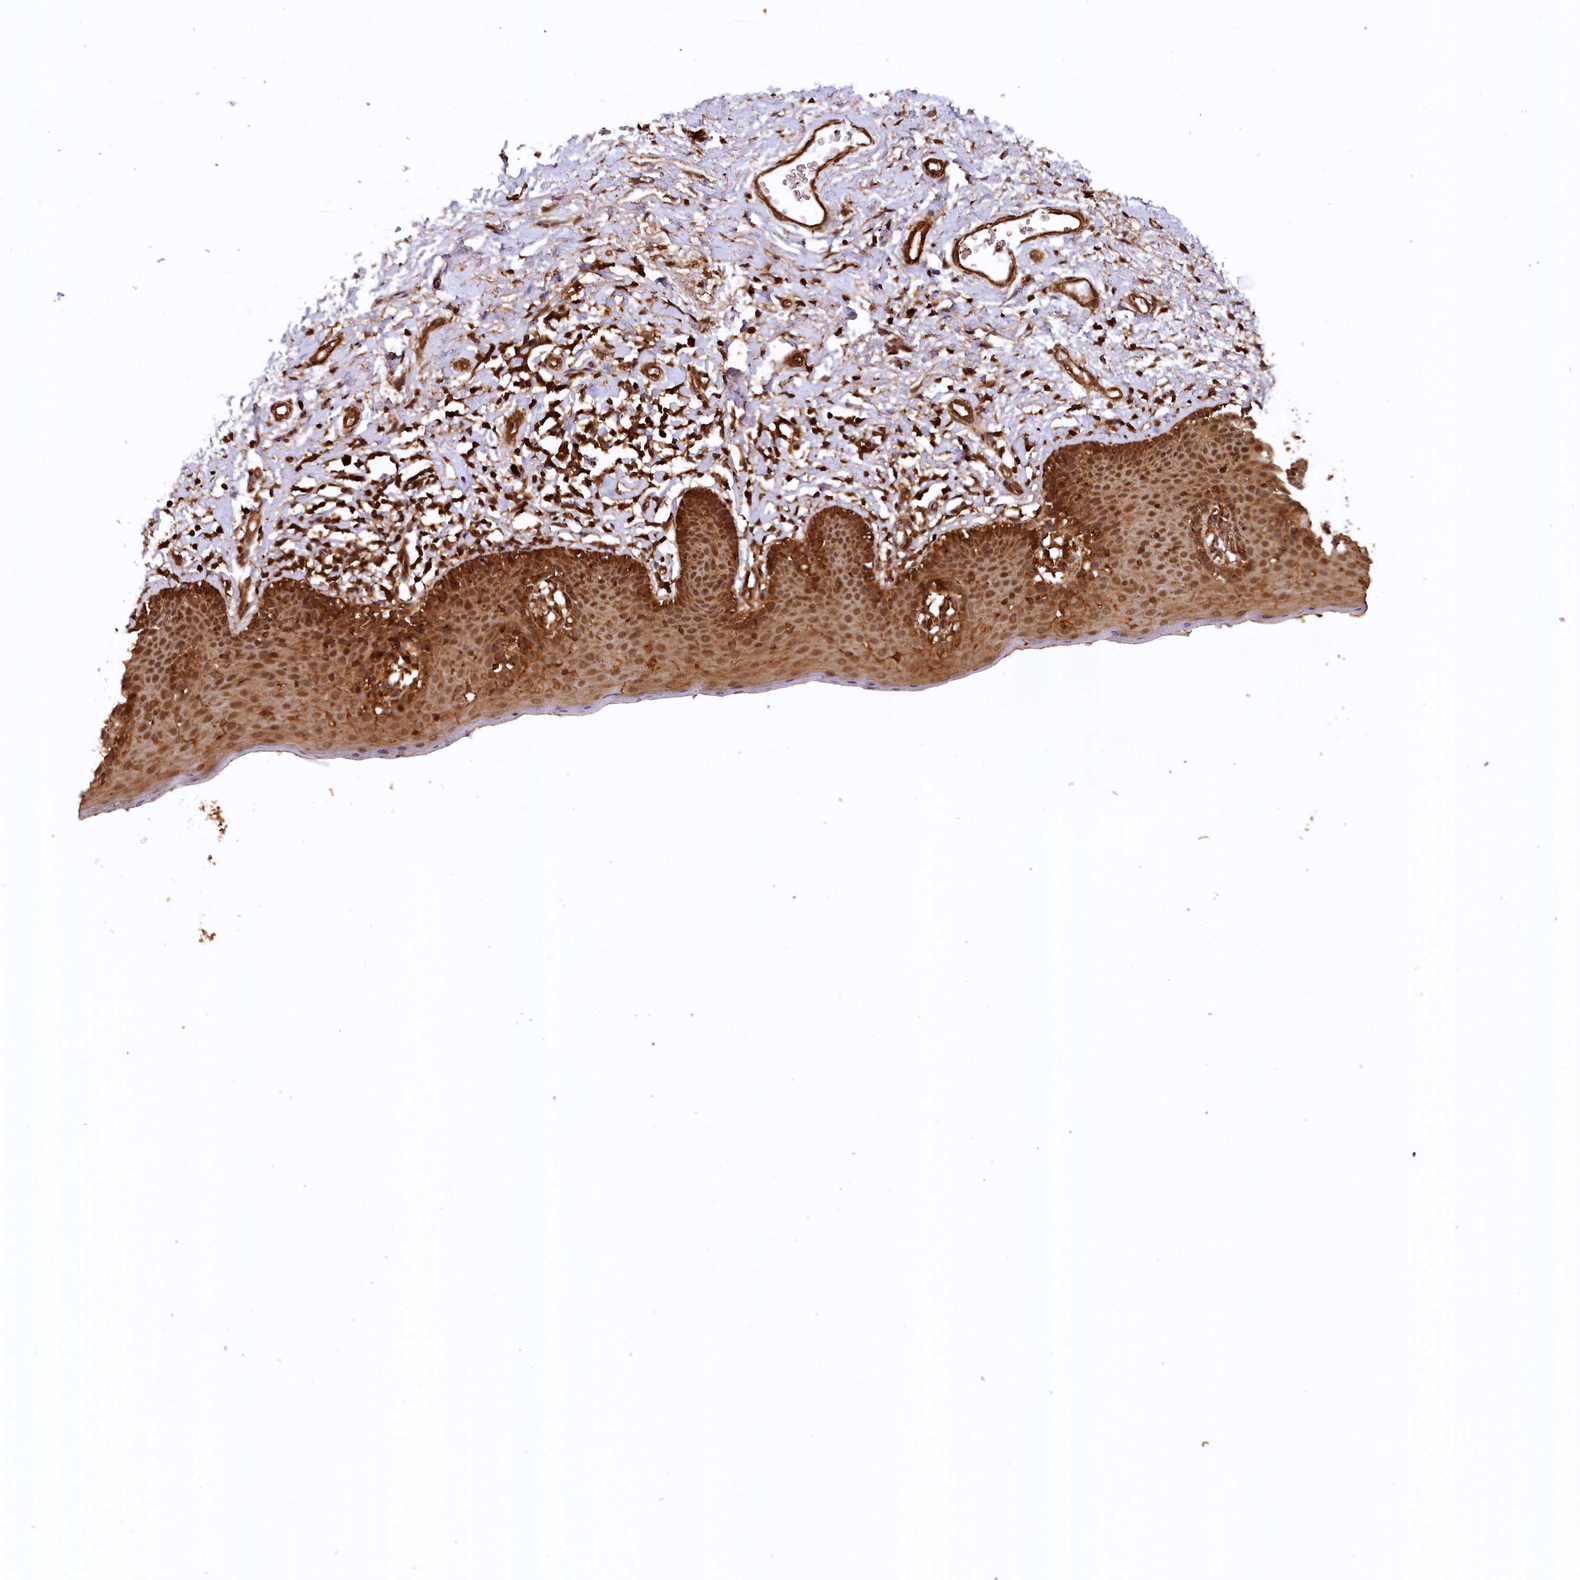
{"staining": {"intensity": "strong", "quantity": ">75%", "location": "cytoplasmic/membranous"}, "tissue": "skin", "cell_type": "Epidermal cells", "image_type": "normal", "snomed": [{"axis": "morphology", "description": "Normal tissue, NOS"}, {"axis": "topography", "description": "Vulva"}], "caption": "Immunohistochemical staining of benign skin demonstrates >75% levels of strong cytoplasmic/membranous protein expression in about >75% of epidermal cells. (DAB (3,3'-diaminobenzidine) = brown stain, brightfield microscopy at high magnification).", "gene": "STUB1", "patient": {"sex": "female", "age": 66}}